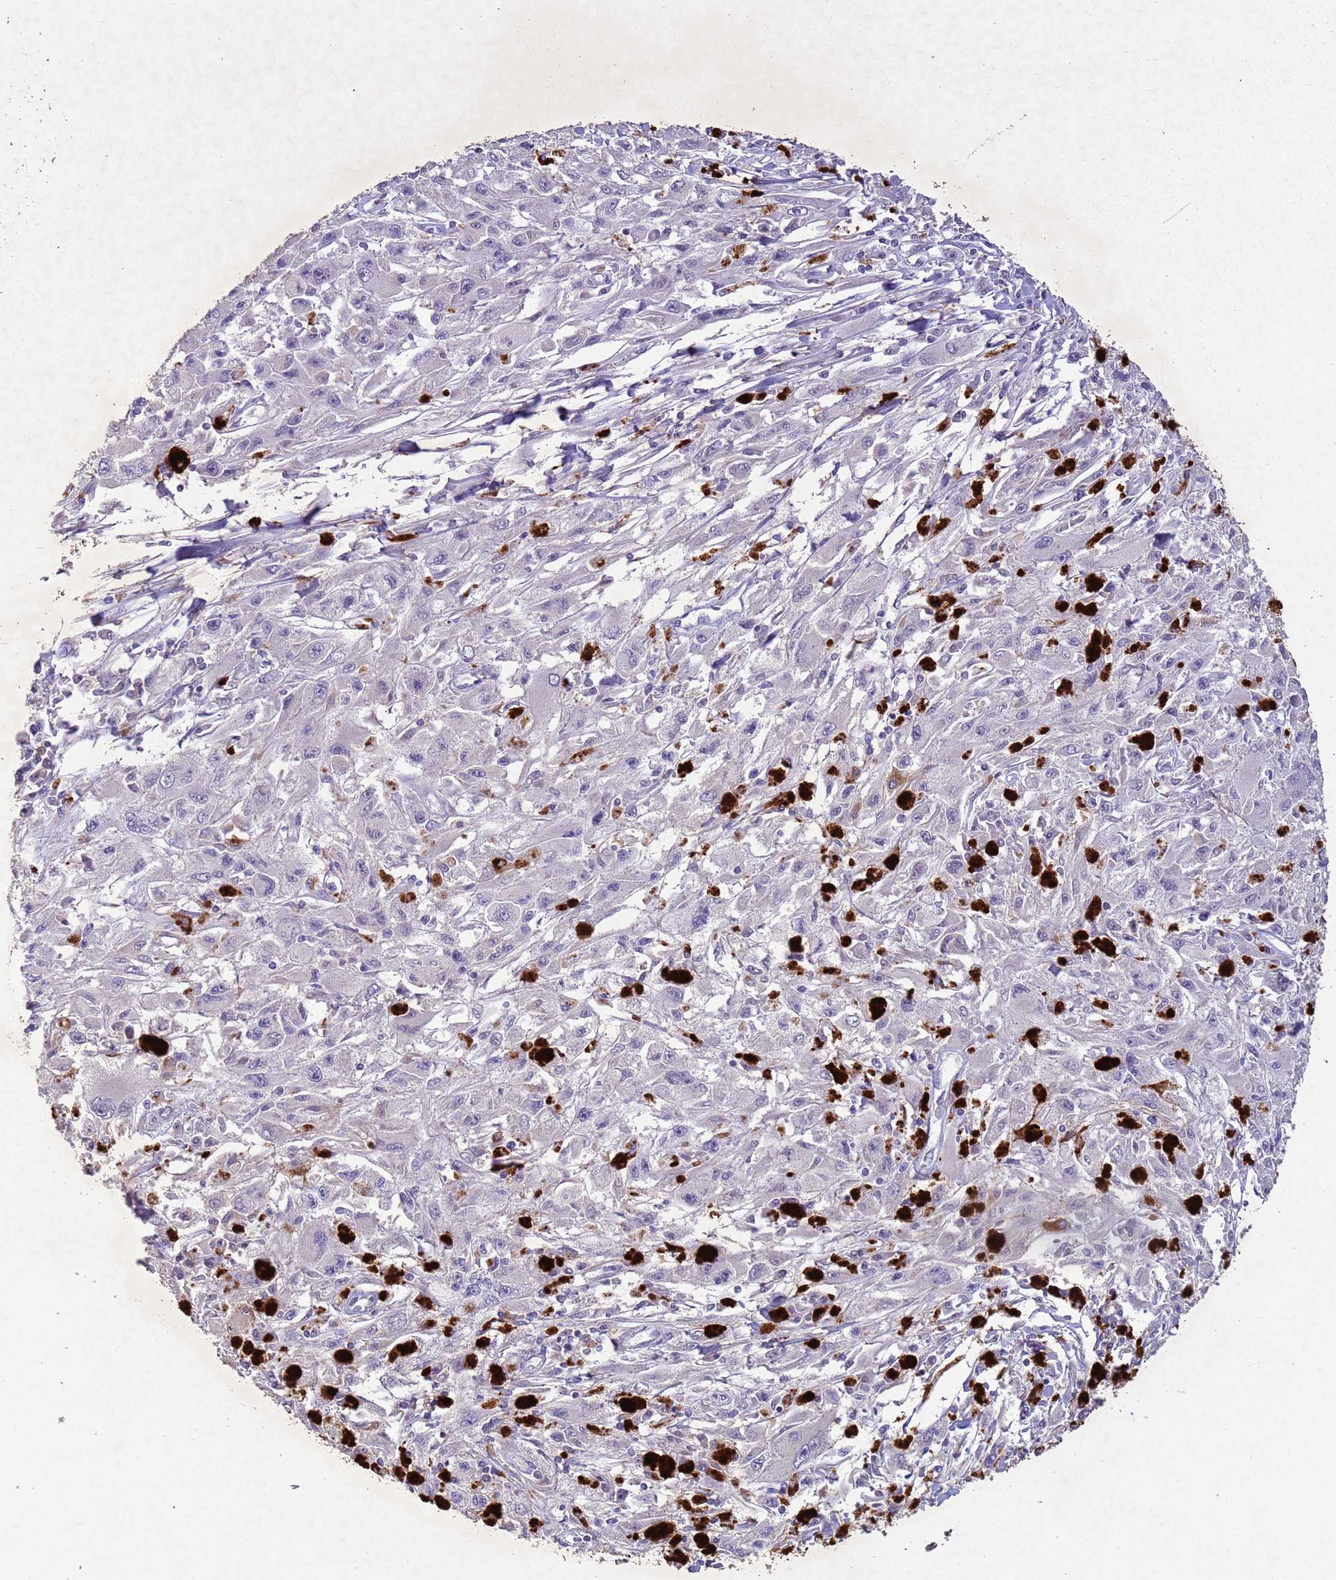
{"staining": {"intensity": "negative", "quantity": "none", "location": "none"}, "tissue": "melanoma", "cell_type": "Tumor cells", "image_type": "cancer", "snomed": [{"axis": "morphology", "description": "Malignant melanoma, Metastatic site"}, {"axis": "topography", "description": "Skin"}], "caption": "The immunohistochemistry (IHC) histopathology image has no significant staining in tumor cells of malignant melanoma (metastatic site) tissue.", "gene": "NLRP11", "patient": {"sex": "male", "age": 53}}